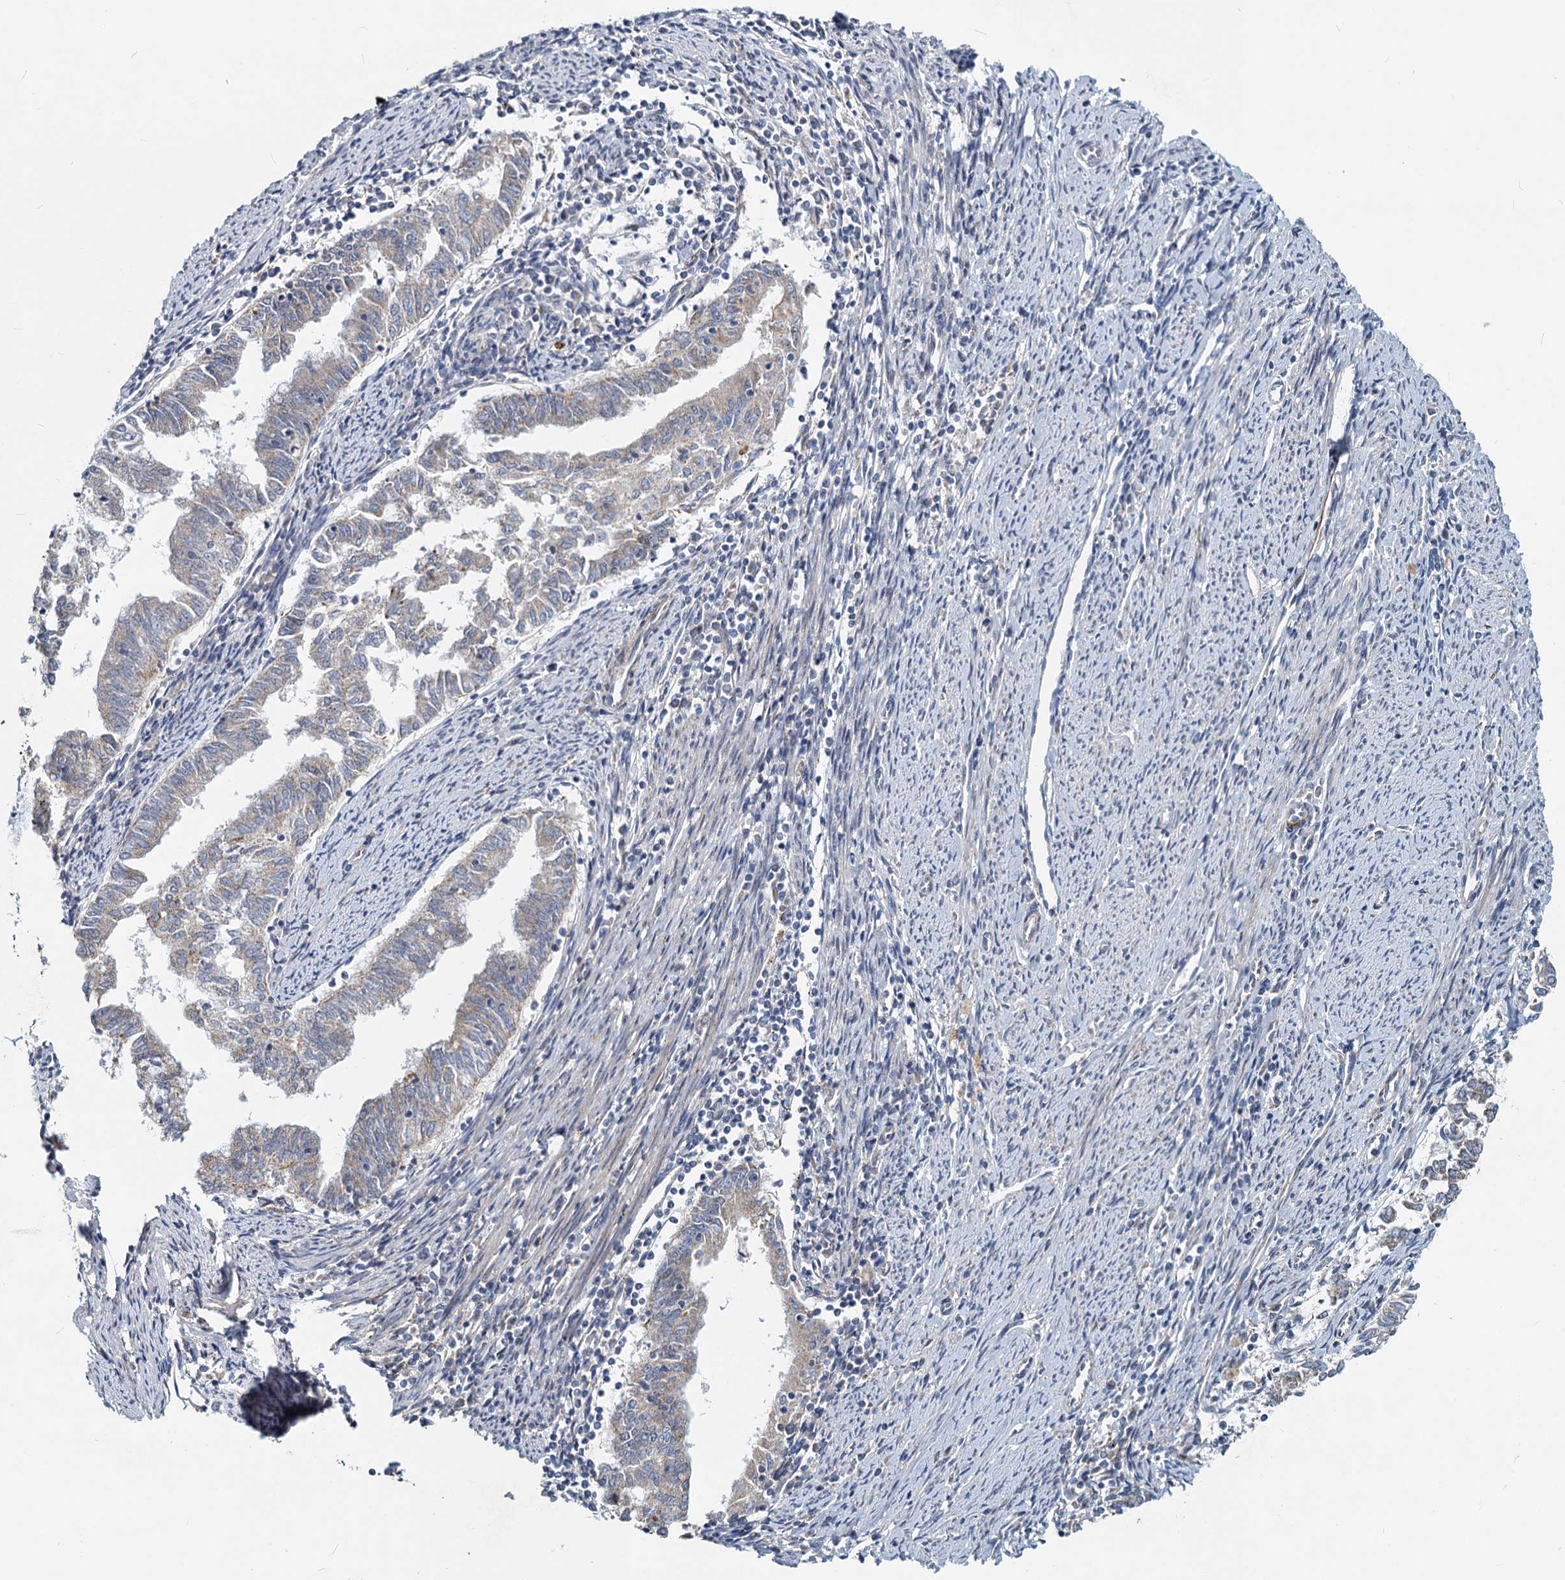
{"staining": {"intensity": "weak", "quantity": "25%-75%", "location": "cytoplasmic/membranous"}, "tissue": "endometrial cancer", "cell_type": "Tumor cells", "image_type": "cancer", "snomed": [{"axis": "morphology", "description": "Adenocarcinoma, NOS"}, {"axis": "topography", "description": "Endometrium"}], "caption": "Protein staining of endometrial cancer tissue reveals weak cytoplasmic/membranous staining in approximately 25%-75% of tumor cells.", "gene": "DCUN1D2", "patient": {"sex": "female", "age": 79}}